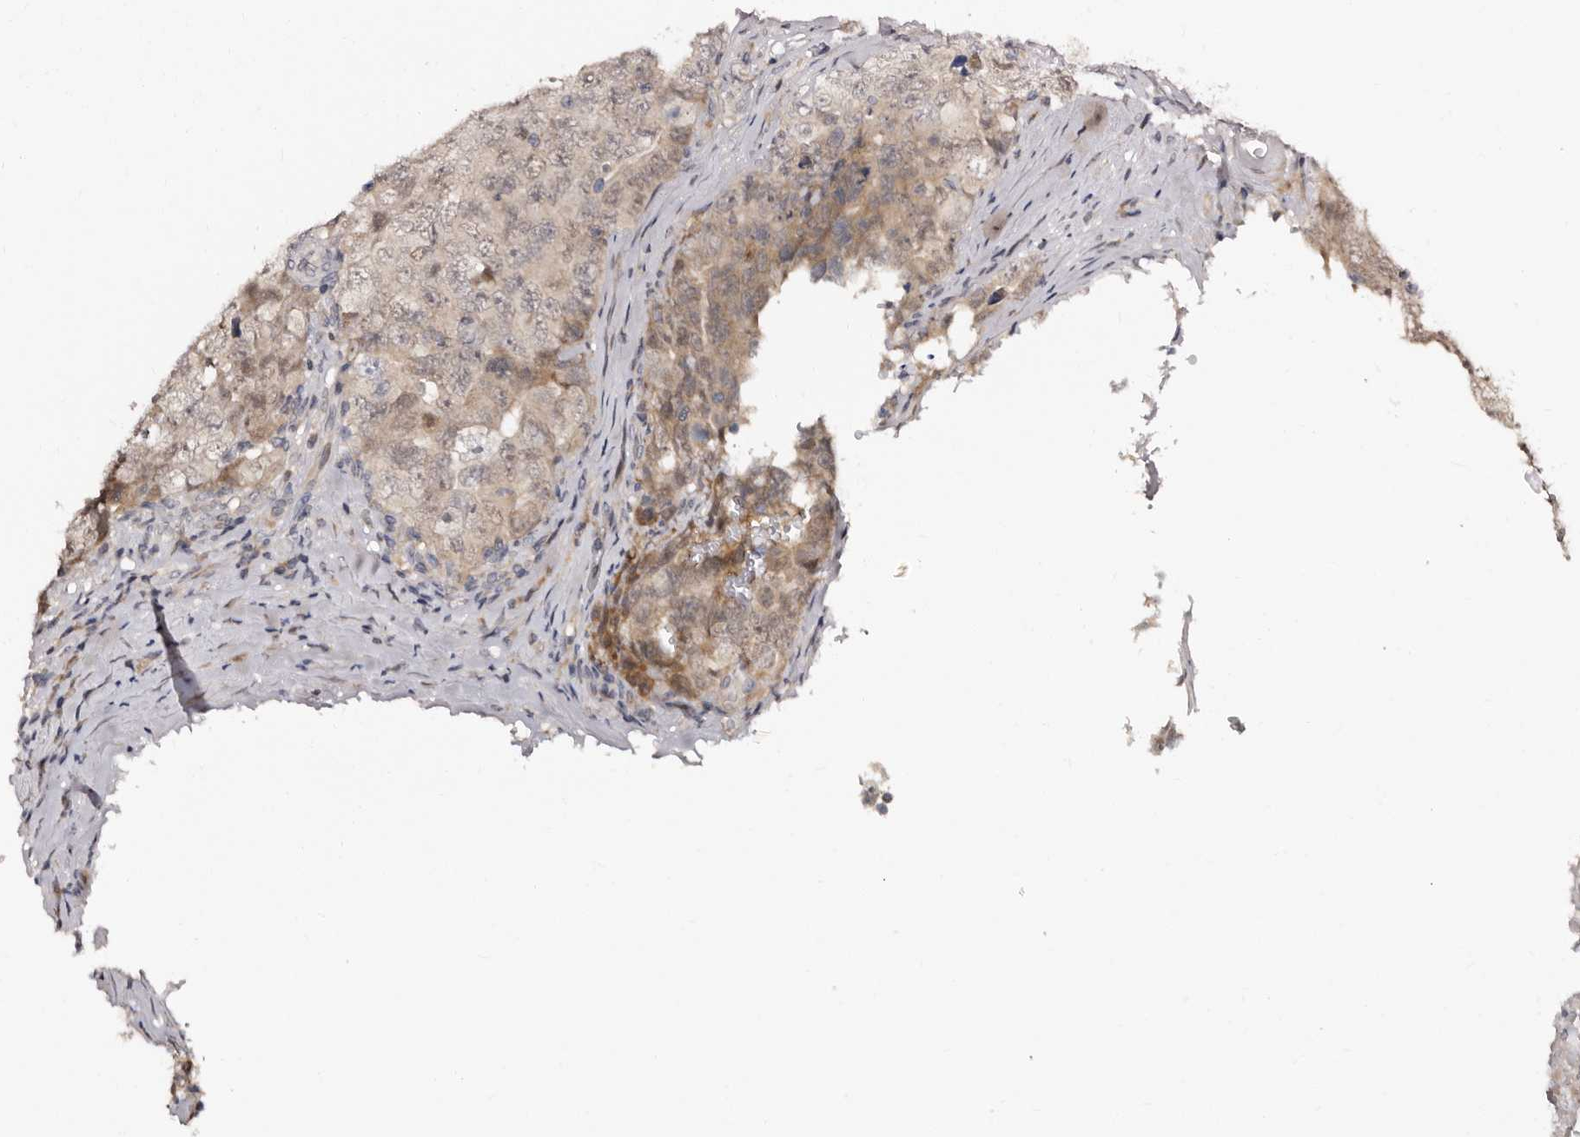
{"staining": {"intensity": "weak", "quantity": ">75%", "location": "cytoplasmic/membranous"}, "tissue": "testis cancer", "cell_type": "Tumor cells", "image_type": "cancer", "snomed": [{"axis": "morphology", "description": "Carcinoma, Embryonal, NOS"}, {"axis": "topography", "description": "Testis"}], "caption": "Brown immunohistochemical staining in testis embryonal carcinoma shows weak cytoplasmic/membranous expression in about >75% of tumor cells.", "gene": "PHF20L1", "patient": {"sex": "male", "age": 26}}